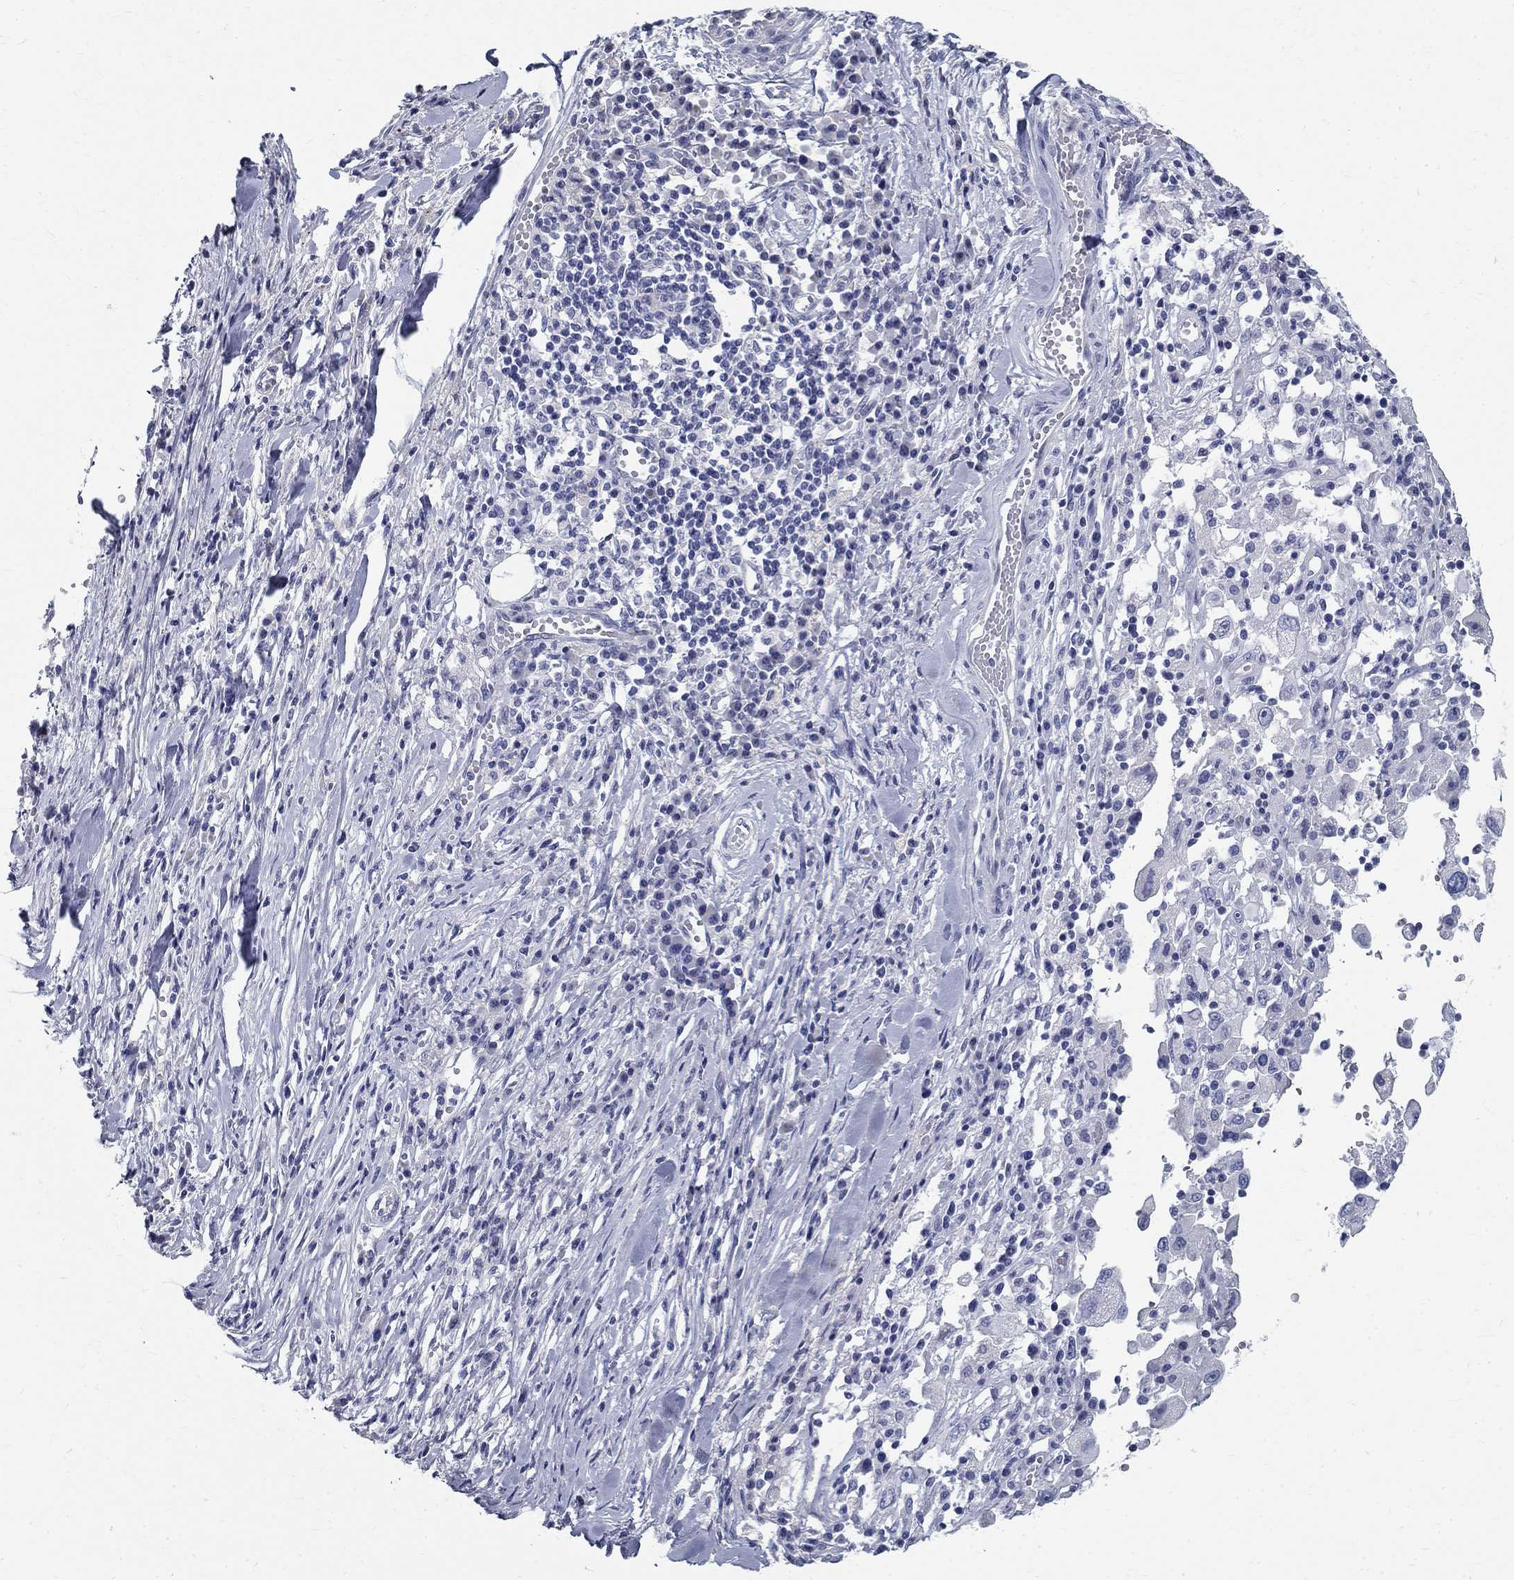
{"staining": {"intensity": "negative", "quantity": "none", "location": "none"}, "tissue": "melanoma", "cell_type": "Tumor cells", "image_type": "cancer", "snomed": [{"axis": "morphology", "description": "Malignant melanoma, Metastatic site"}, {"axis": "topography", "description": "Lymph node"}], "caption": "IHC image of neoplastic tissue: human melanoma stained with DAB reveals no significant protein expression in tumor cells. Brightfield microscopy of IHC stained with DAB (brown) and hematoxylin (blue), captured at high magnification.", "gene": "TGM4", "patient": {"sex": "male", "age": 50}}